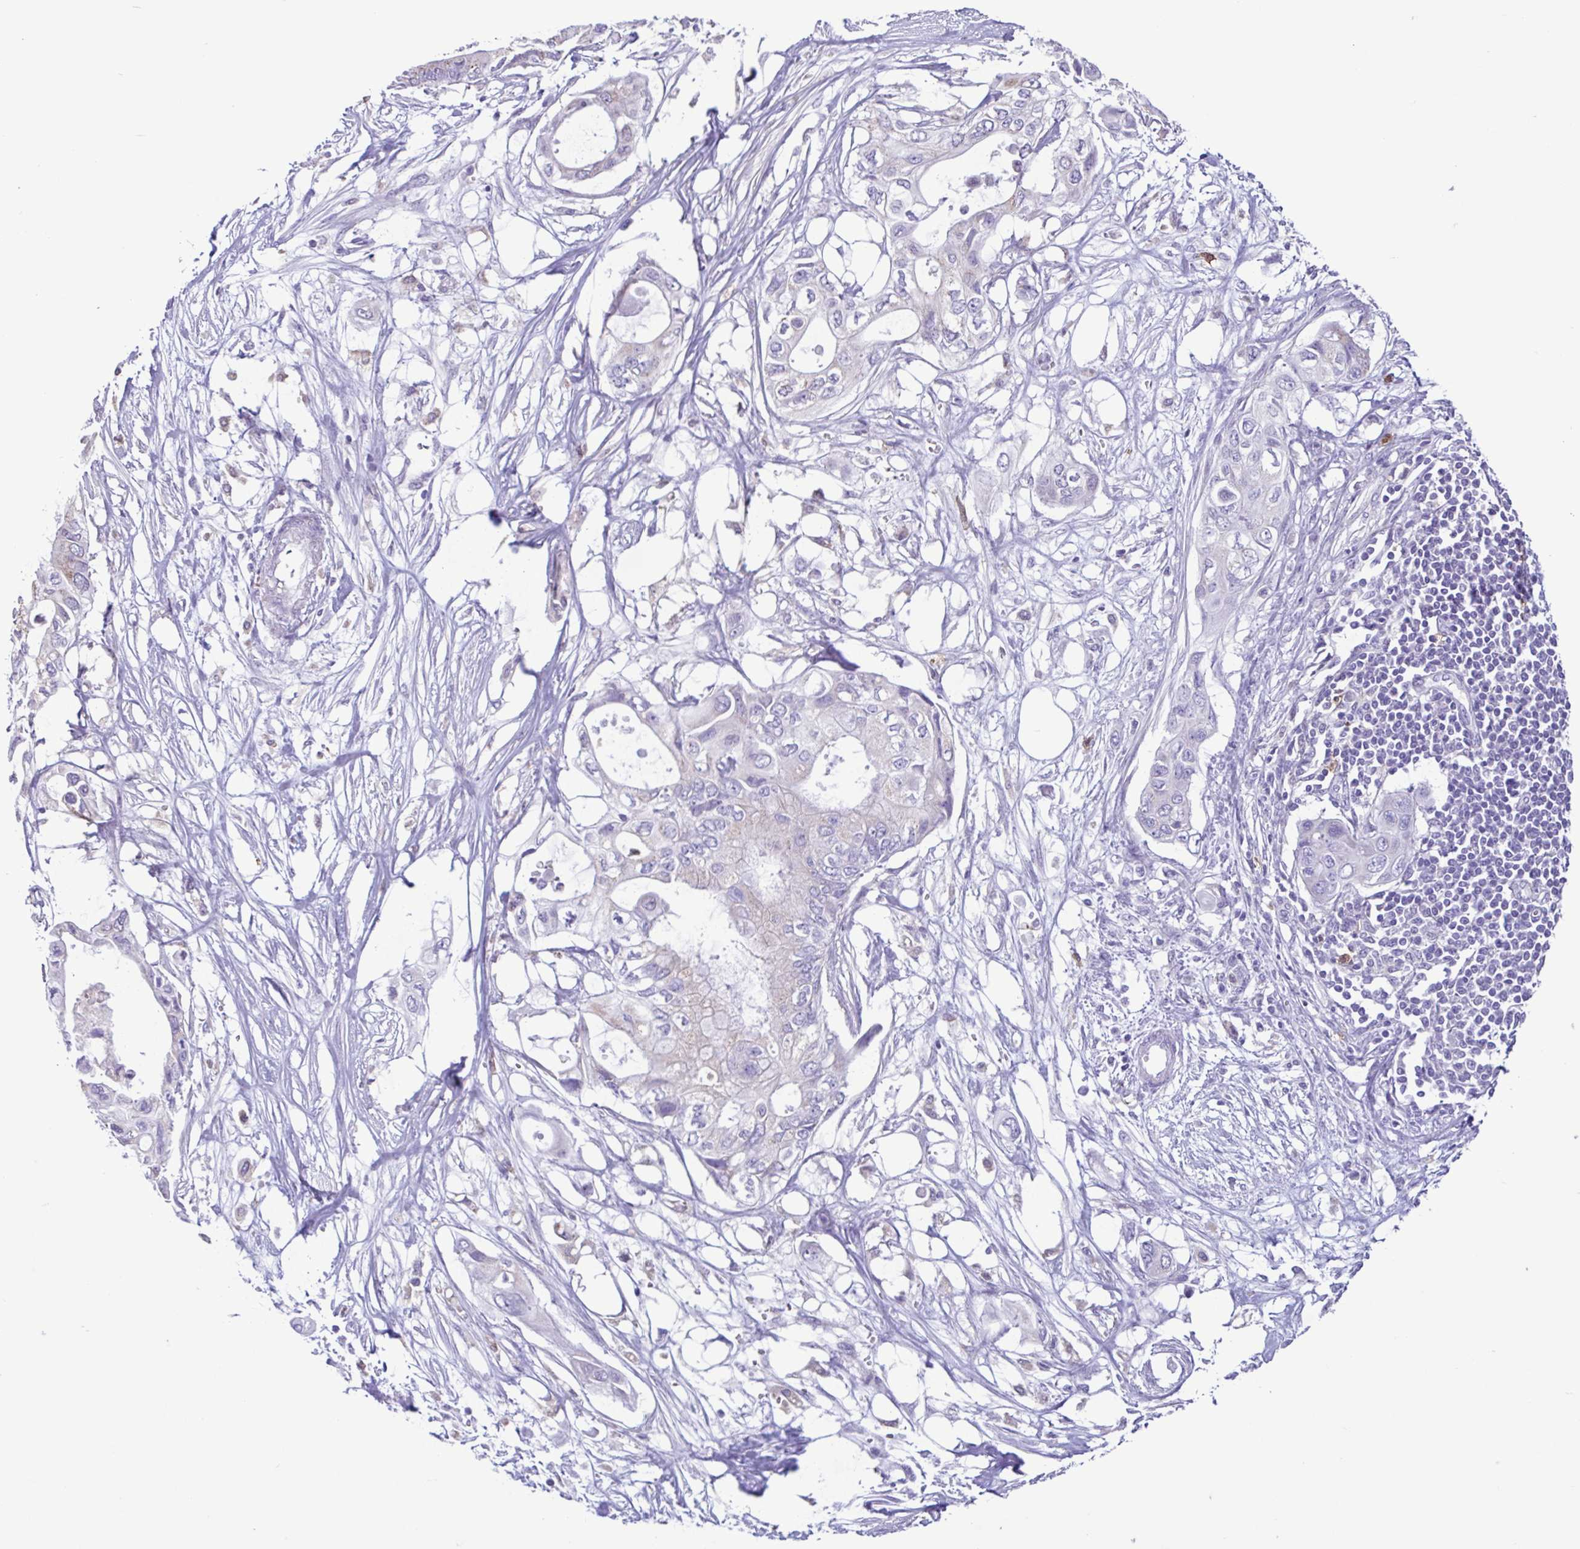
{"staining": {"intensity": "negative", "quantity": "none", "location": "none"}, "tissue": "pancreatic cancer", "cell_type": "Tumor cells", "image_type": "cancer", "snomed": [{"axis": "morphology", "description": "Adenocarcinoma, NOS"}, {"axis": "topography", "description": "Pancreas"}], "caption": "Immunohistochemical staining of pancreatic cancer reveals no significant positivity in tumor cells.", "gene": "CBY2", "patient": {"sex": "female", "age": 63}}